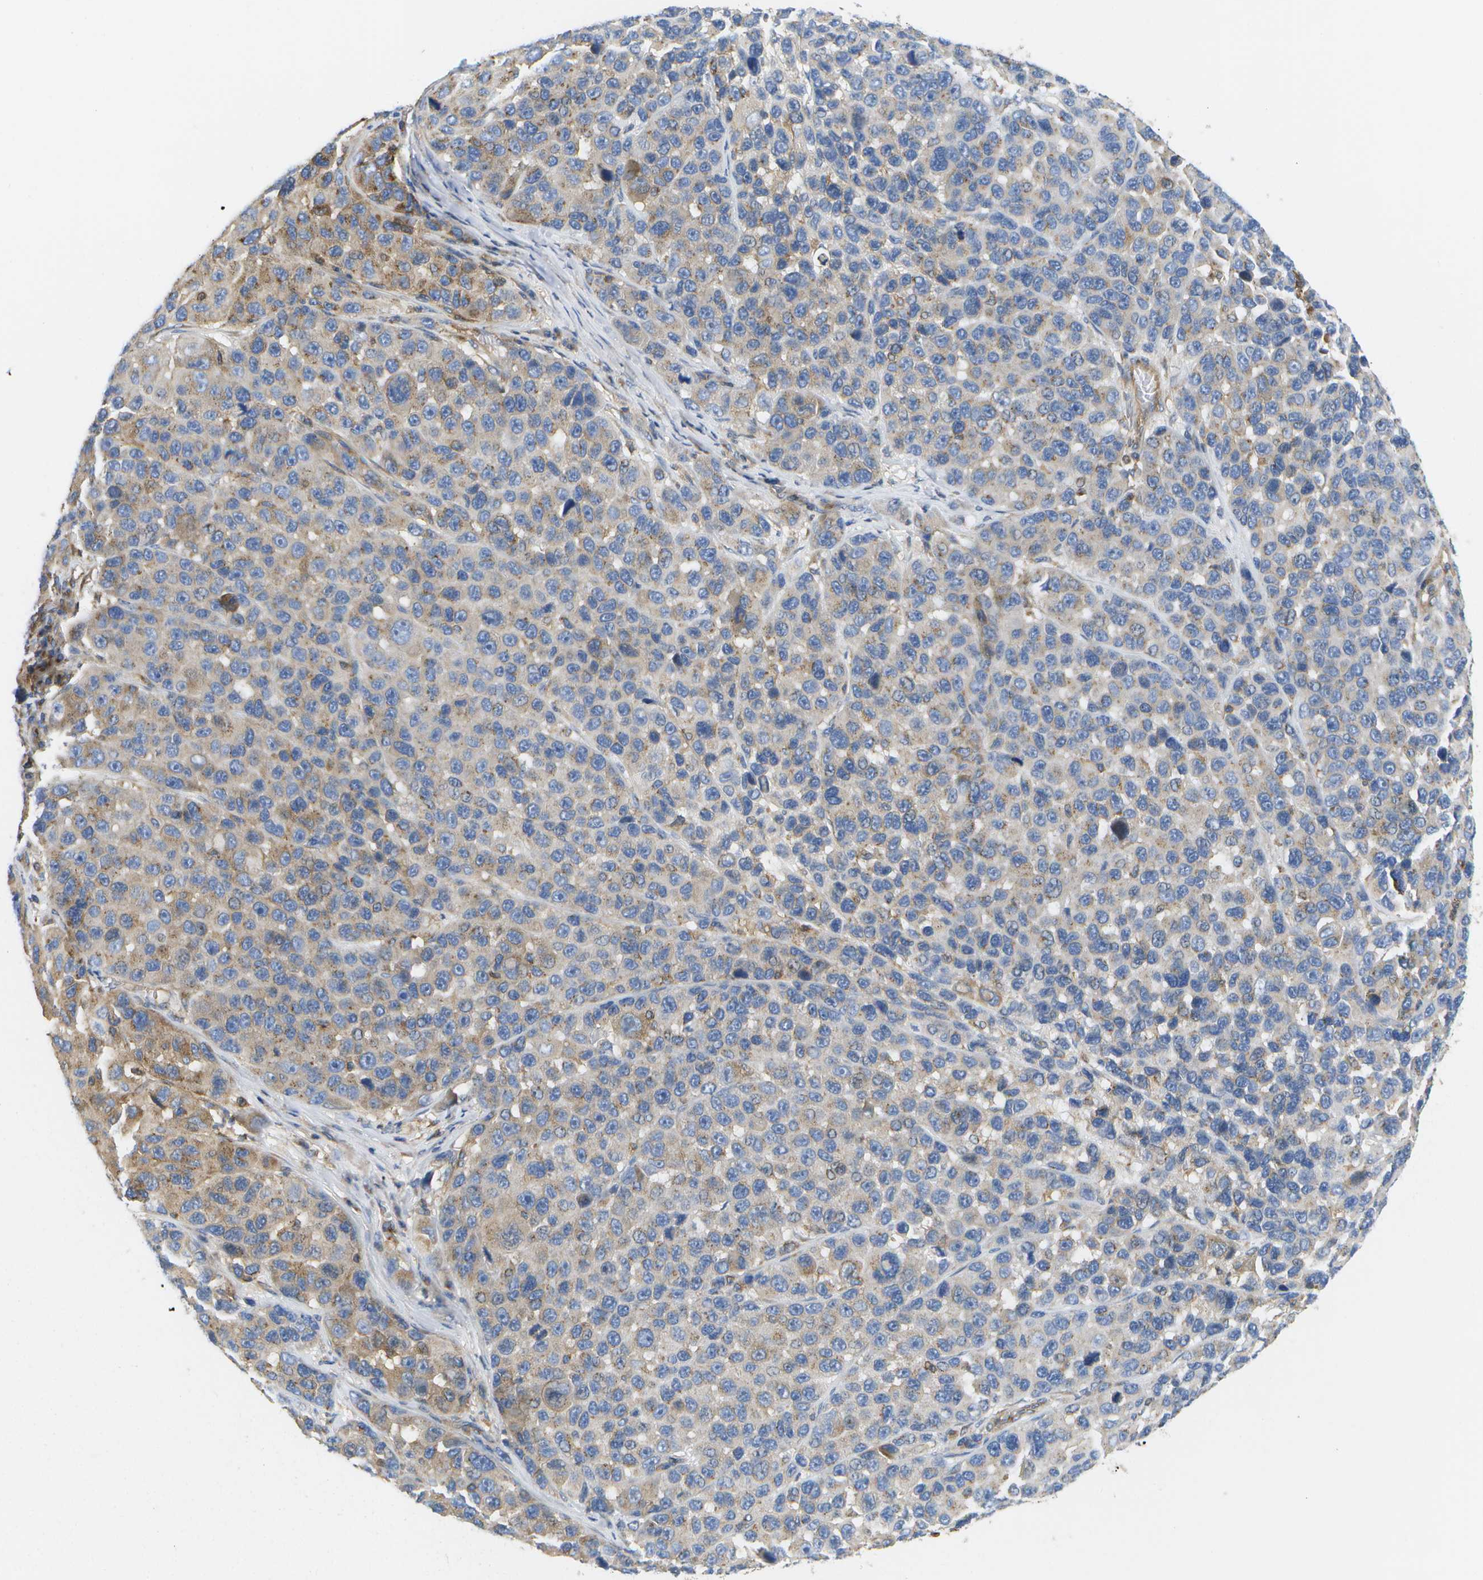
{"staining": {"intensity": "weak", "quantity": "25%-75%", "location": "cytoplasmic/membranous"}, "tissue": "melanoma", "cell_type": "Tumor cells", "image_type": "cancer", "snomed": [{"axis": "morphology", "description": "Malignant melanoma, NOS"}, {"axis": "topography", "description": "Skin"}], "caption": "DAB immunohistochemical staining of human malignant melanoma exhibits weak cytoplasmic/membranous protein staining in about 25%-75% of tumor cells. The staining was performed using DAB to visualize the protein expression in brown, while the nuclei were stained in blue with hematoxylin (Magnification: 20x).", "gene": "BST2", "patient": {"sex": "male", "age": 53}}